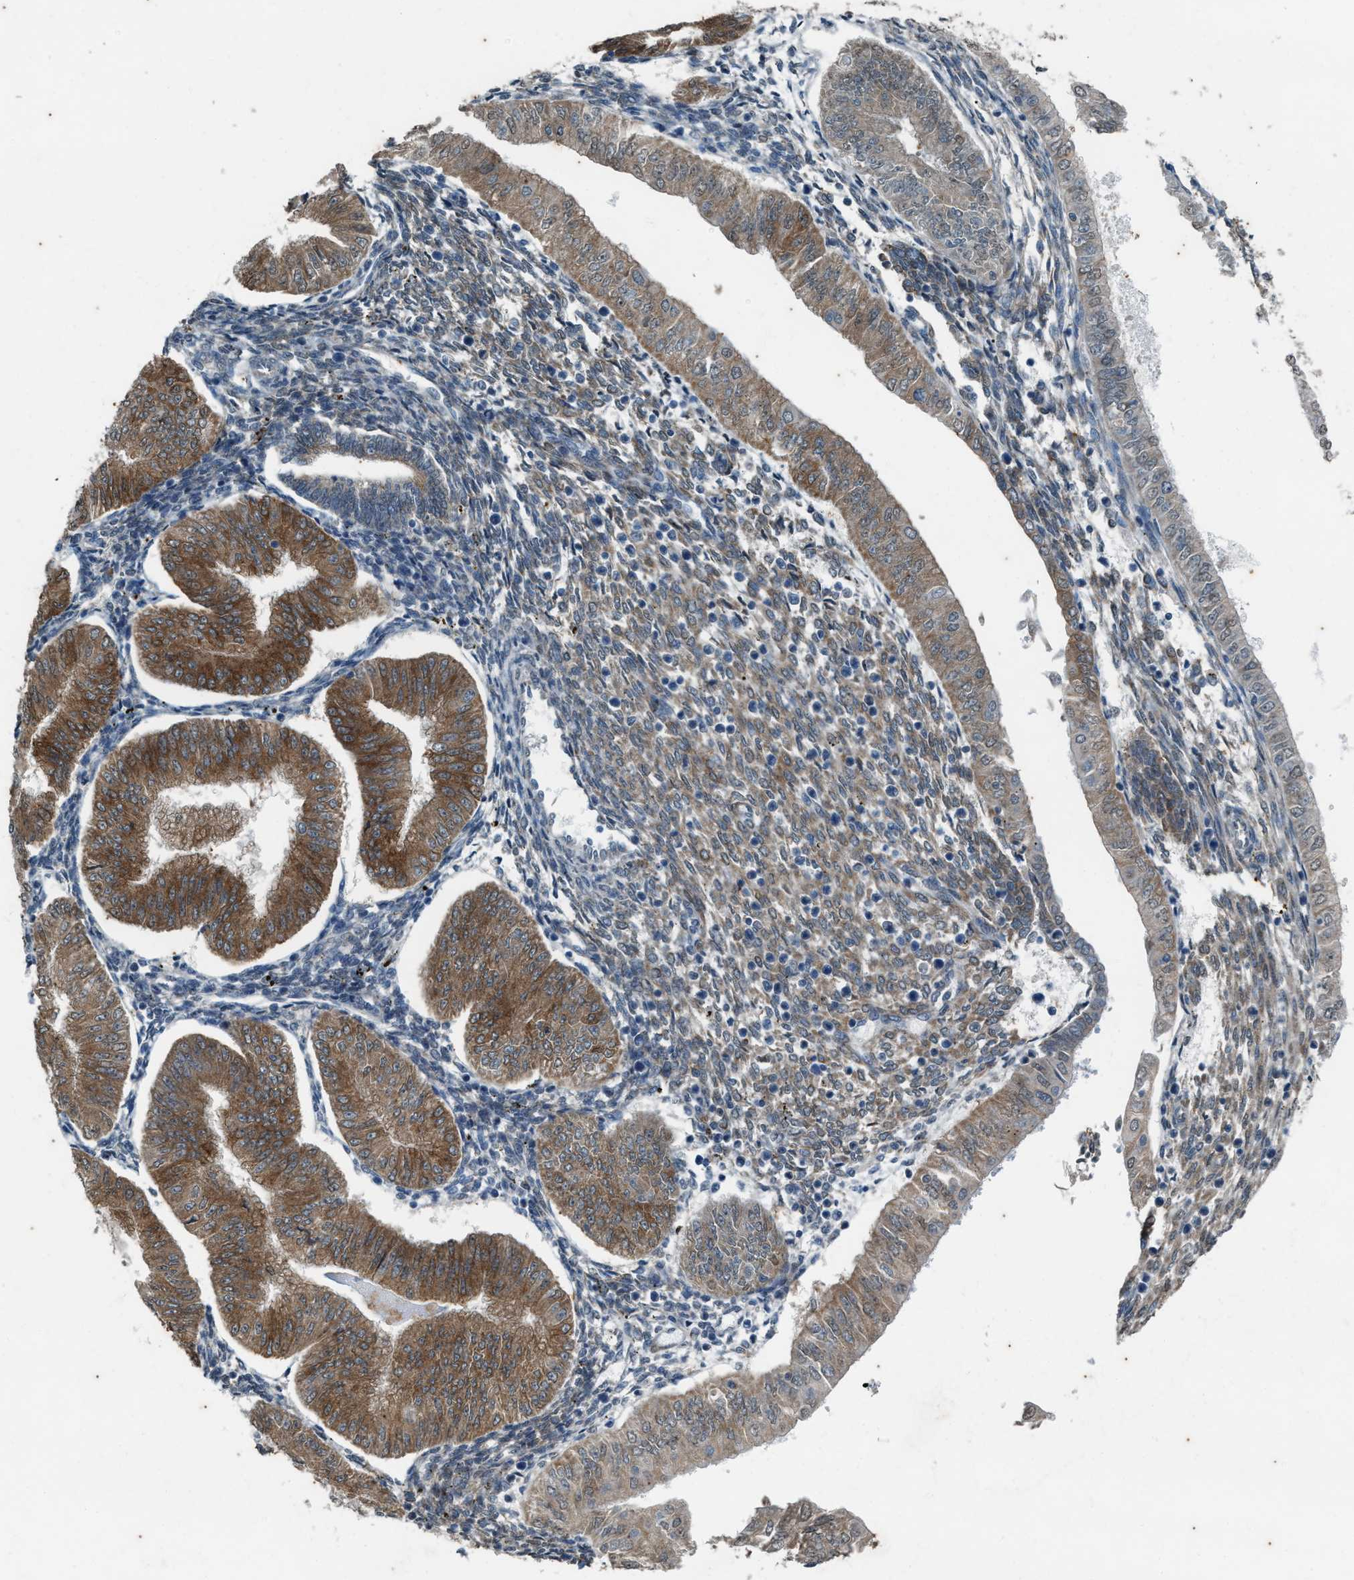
{"staining": {"intensity": "moderate", "quantity": ">75%", "location": "cytoplasmic/membranous"}, "tissue": "endometrial cancer", "cell_type": "Tumor cells", "image_type": "cancer", "snomed": [{"axis": "morphology", "description": "Normal tissue, NOS"}, {"axis": "morphology", "description": "Adenocarcinoma, NOS"}, {"axis": "topography", "description": "Endometrium"}], "caption": "Protein expression analysis of adenocarcinoma (endometrial) demonstrates moderate cytoplasmic/membranous positivity in about >75% of tumor cells.", "gene": "CHPF2", "patient": {"sex": "female", "age": 53}}